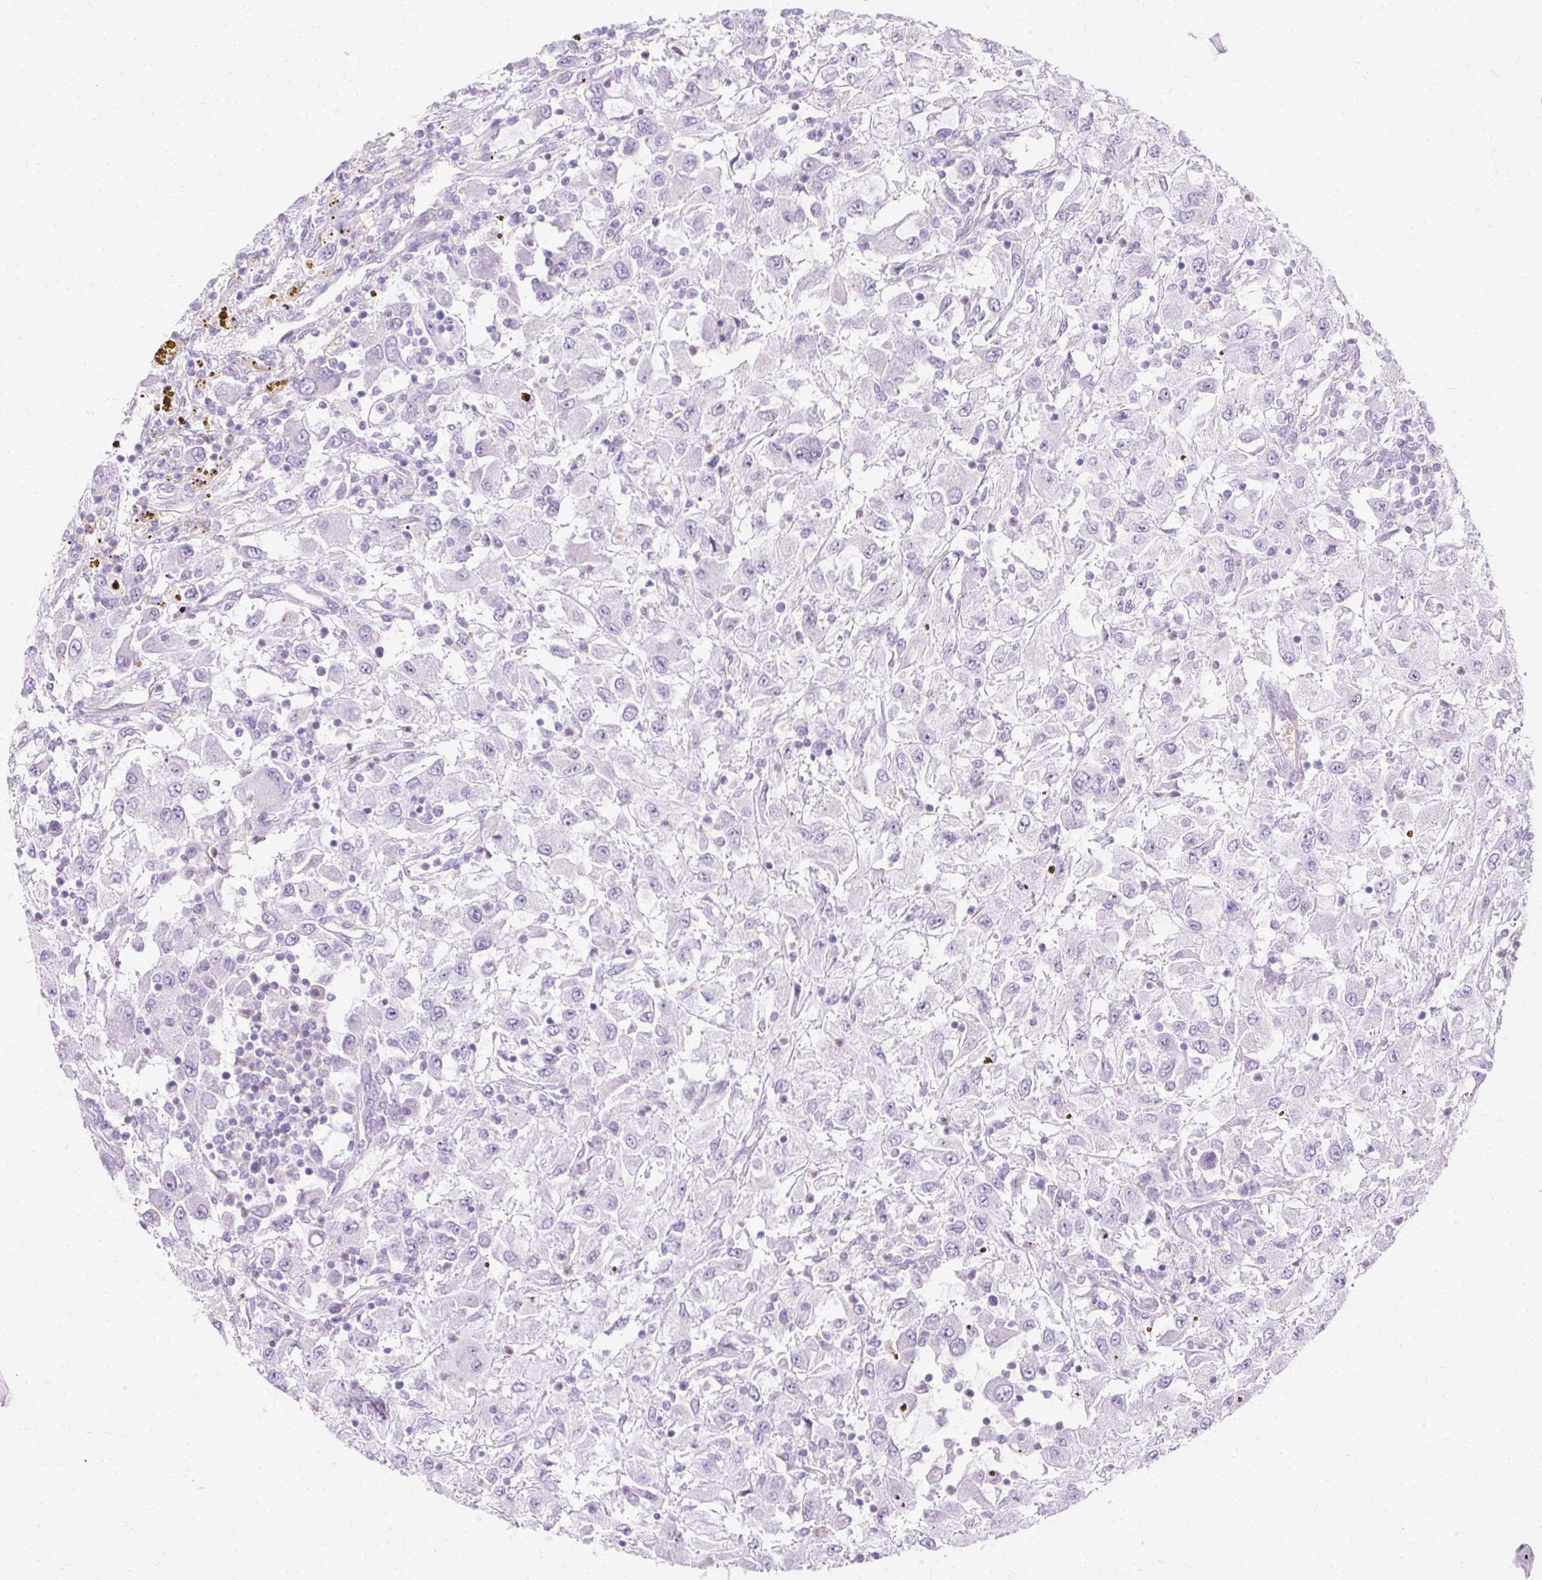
{"staining": {"intensity": "negative", "quantity": "none", "location": "none"}, "tissue": "renal cancer", "cell_type": "Tumor cells", "image_type": "cancer", "snomed": [{"axis": "morphology", "description": "Adenocarcinoma, NOS"}, {"axis": "topography", "description": "Kidney"}], "caption": "A micrograph of renal adenocarcinoma stained for a protein shows no brown staining in tumor cells.", "gene": "HSD11B1", "patient": {"sex": "female", "age": 67}}